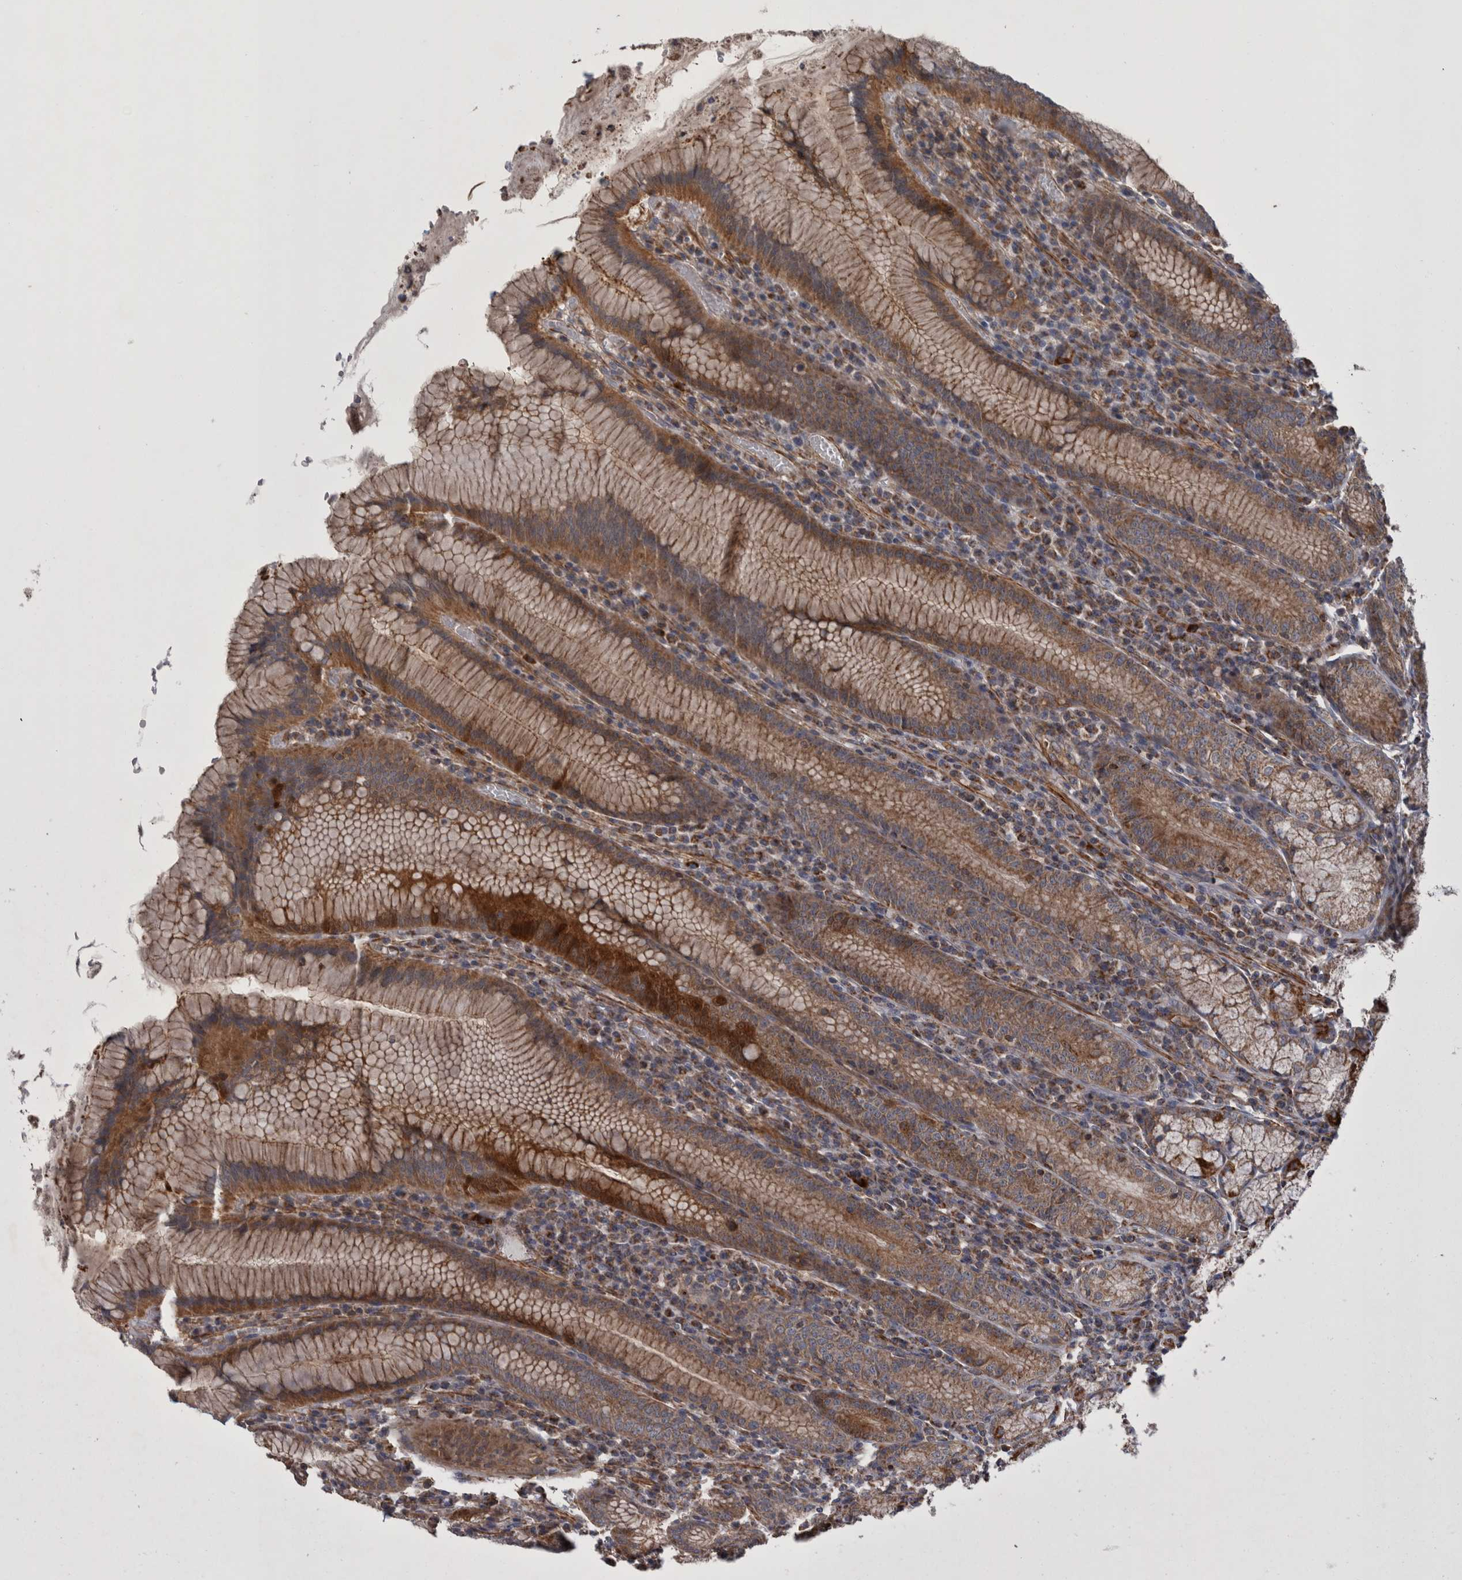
{"staining": {"intensity": "strong", "quantity": "25%-75%", "location": "cytoplasmic/membranous"}, "tissue": "stomach", "cell_type": "Glandular cells", "image_type": "normal", "snomed": [{"axis": "morphology", "description": "Normal tissue, NOS"}, {"axis": "topography", "description": "Stomach"}], "caption": "A photomicrograph showing strong cytoplasmic/membranous staining in approximately 25%-75% of glandular cells in normal stomach, as visualized by brown immunohistochemical staining.", "gene": "SFXN2", "patient": {"sex": "male", "age": 55}}